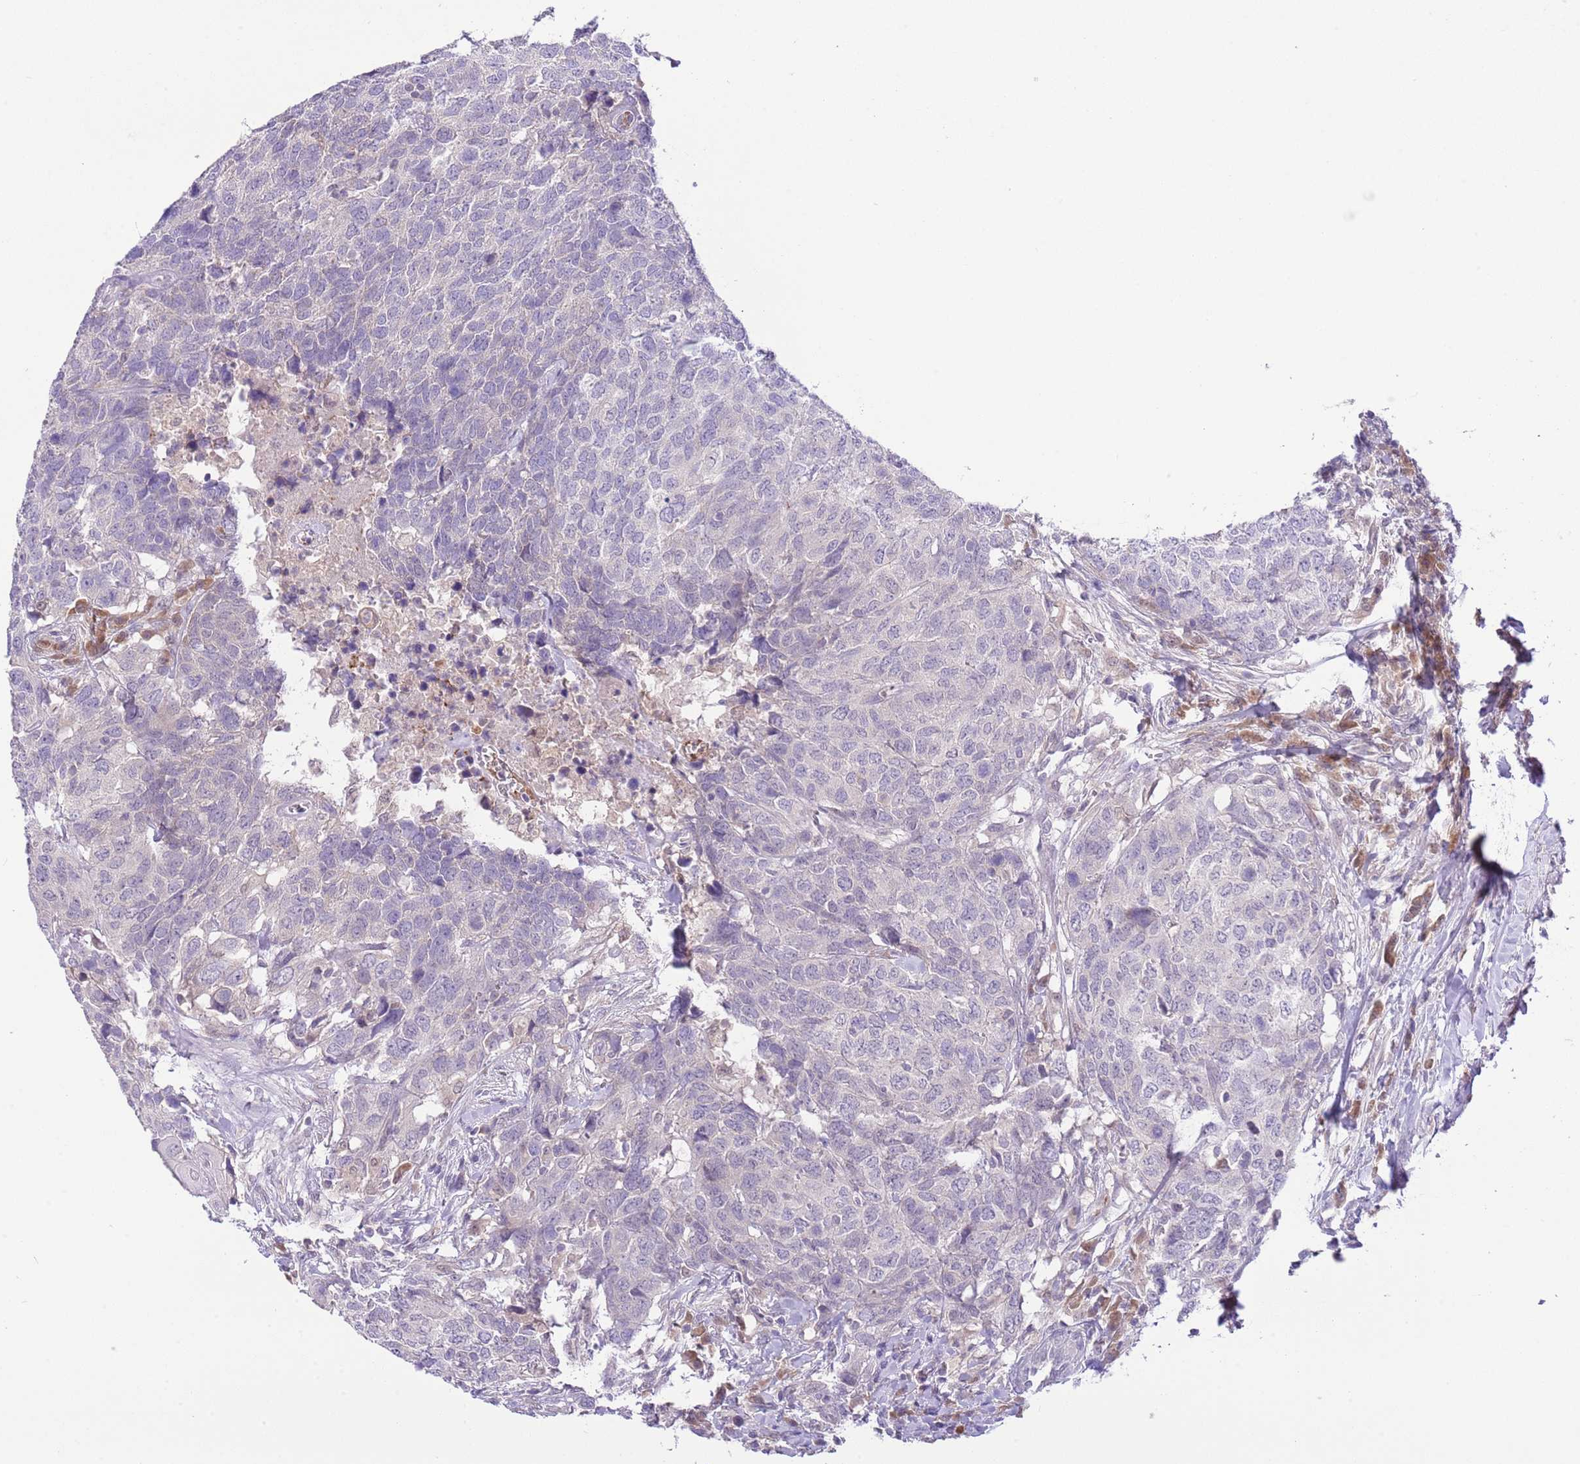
{"staining": {"intensity": "negative", "quantity": "none", "location": "none"}, "tissue": "head and neck cancer", "cell_type": "Tumor cells", "image_type": "cancer", "snomed": [{"axis": "morphology", "description": "Normal tissue, NOS"}, {"axis": "morphology", "description": "Squamous cell carcinoma, NOS"}, {"axis": "topography", "description": "Skeletal muscle"}, {"axis": "topography", "description": "Vascular tissue"}, {"axis": "topography", "description": "Peripheral nerve tissue"}, {"axis": "topography", "description": "Head-Neck"}], "caption": "Tumor cells show no significant staining in head and neck cancer.", "gene": "GALK2", "patient": {"sex": "male", "age": 66}}